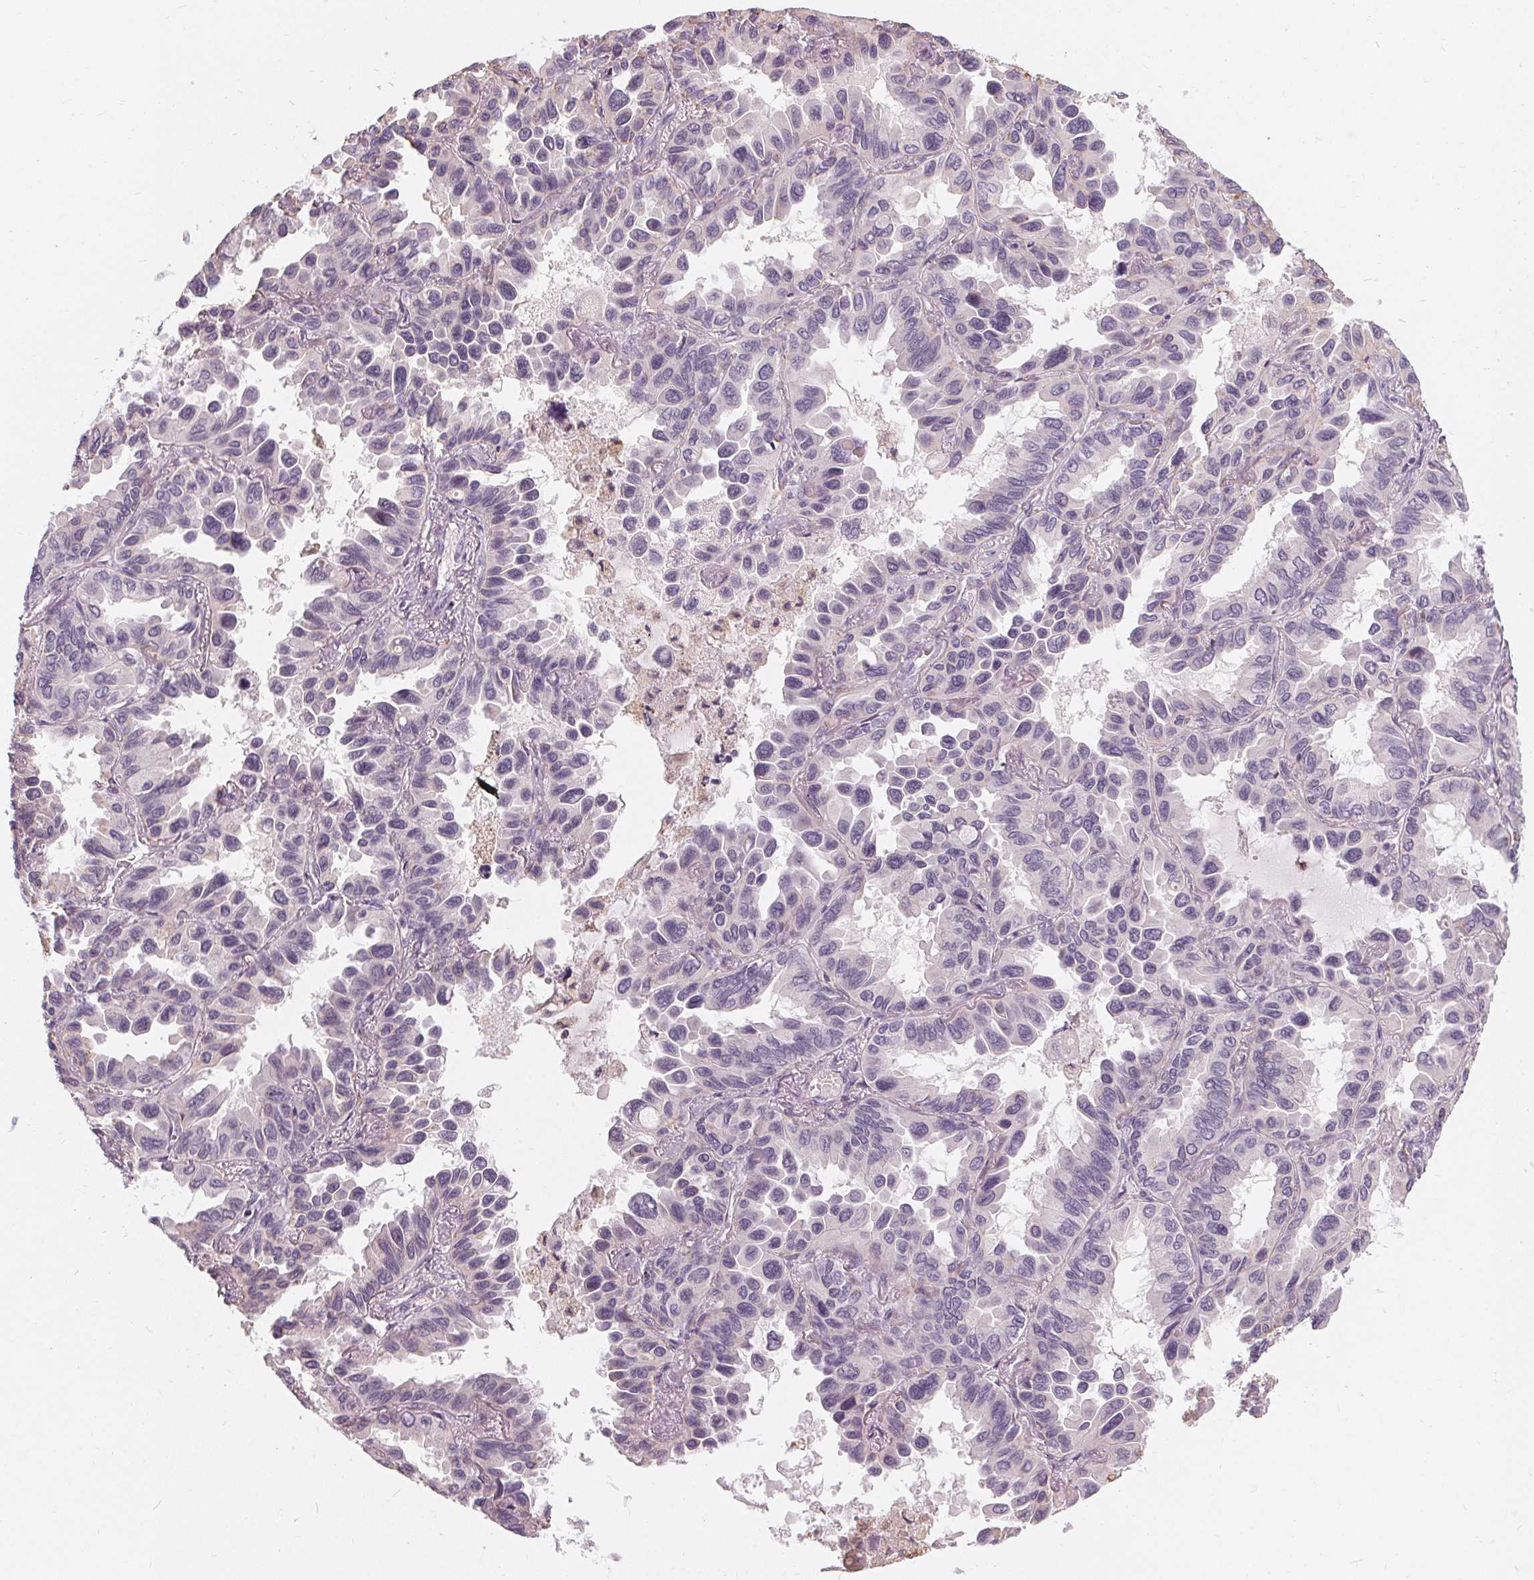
{"staining": {"intensity": "negative", "quantity": "none", "location": "none"}, "tissue": "lung cancer", "cell_type": "Tumor cells", "image_type": "cancer", "snomed": [{"axis": "morphology", "description": "Adenocarcinoma, NOS"}, {"axis": "topography", "description": "Lung"}], "caption": "DAB (3,3'-diaminobenzidine) immunohistochemical staining of human lung cancer displays no significant staining in tumor cells. The staining is performed using DAB brown chromogen with nuclei counter-stained in using hematoxylin.", "gene": "HOPX", "patient": {"sex": "male", "age": 64}}